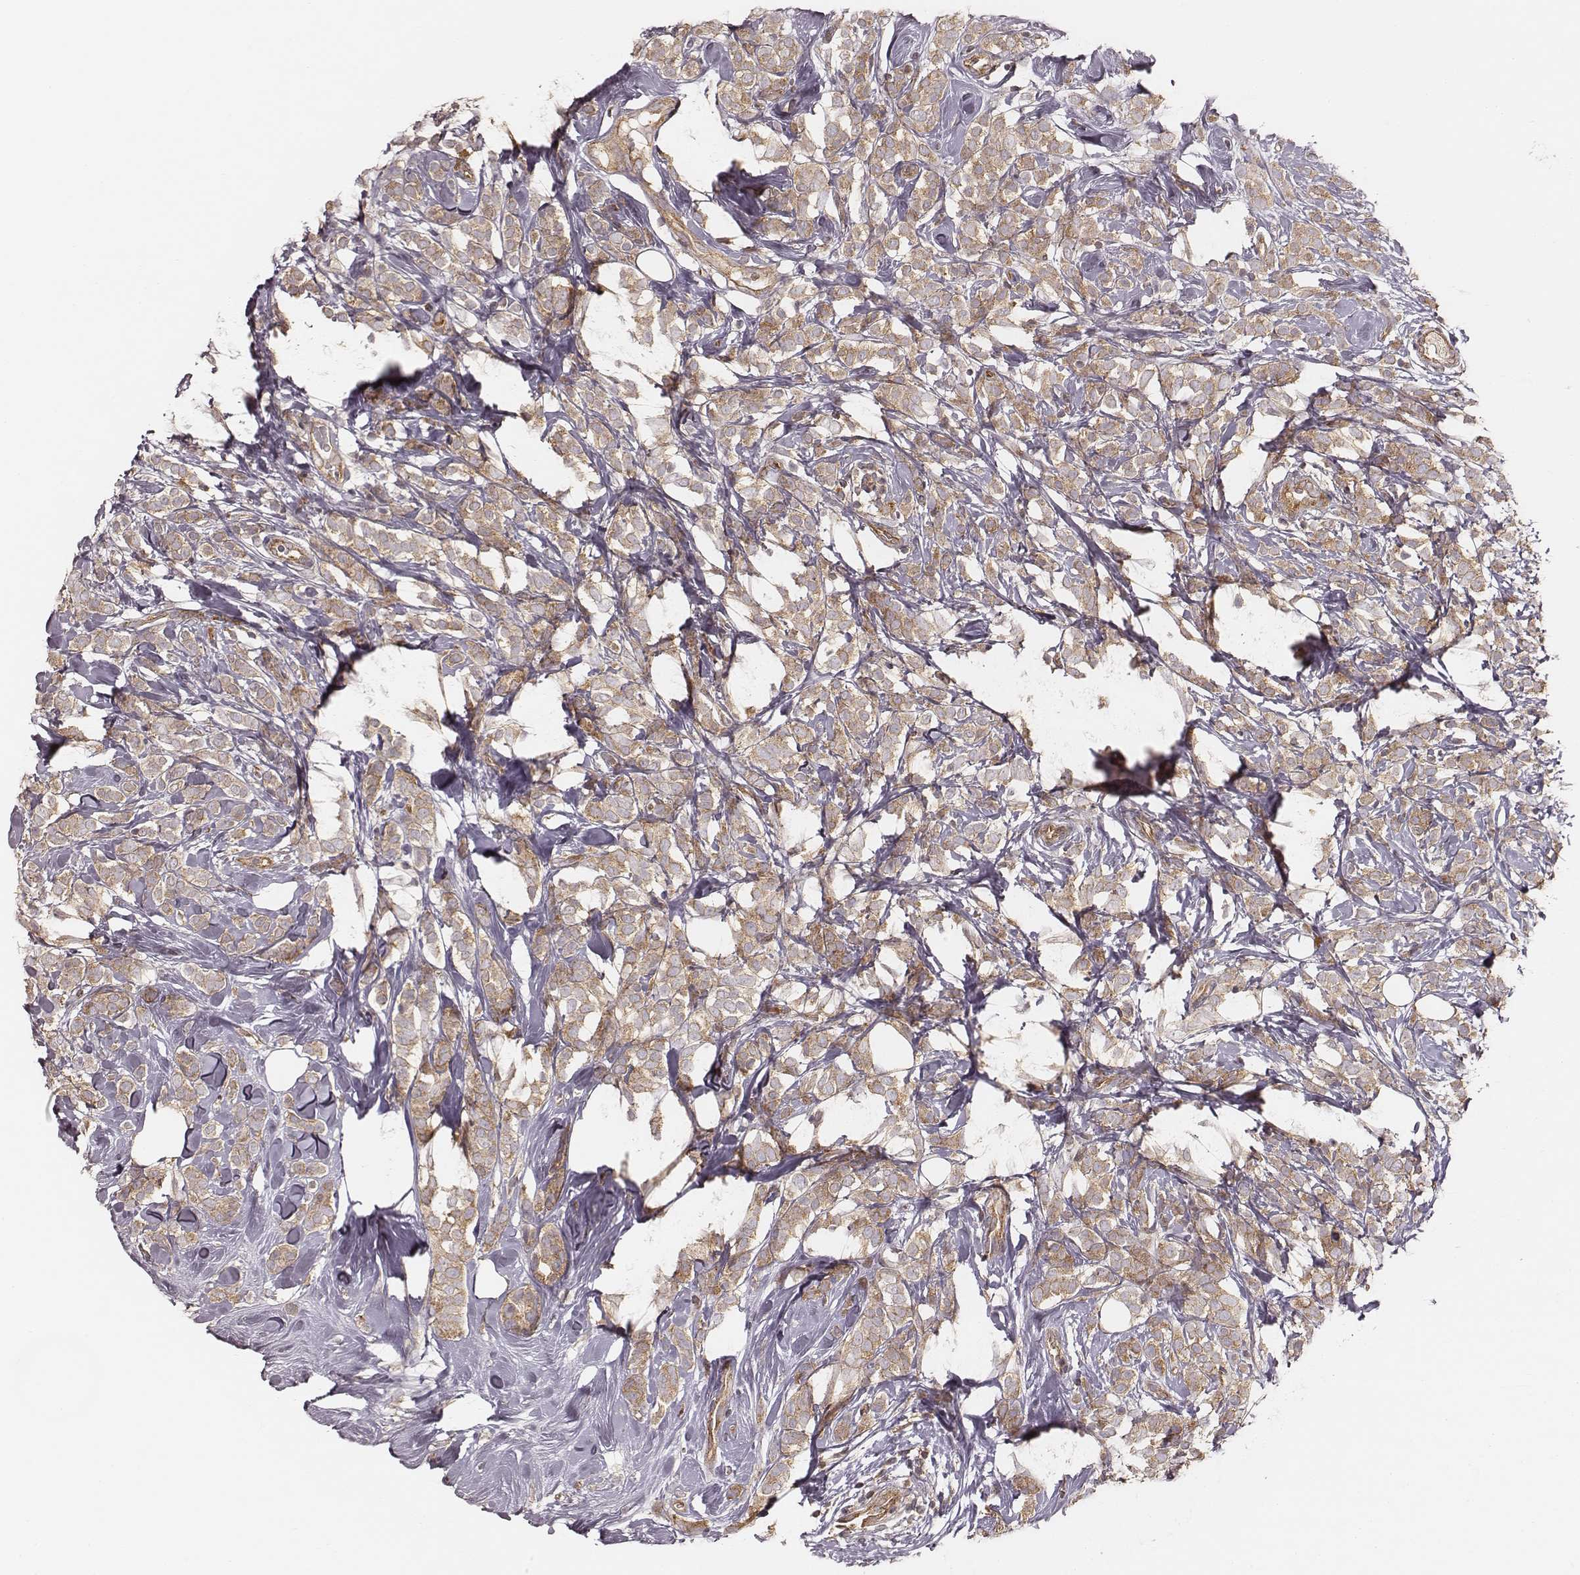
{"staining": {"intensity": "weak", "quantity": ">75%", "location": "cytoplasmic/membranous"}, "tissue": "breast cancer", "cell_type": "Tumor cells", "image_type": "cancer", "snomed": [{"axis": "morphology", "description": "Lobular carcinoma"}, {"axis": "topography", "description": "Breast"}], "caption": "Human breast cancer (lobular carcinoma) stained with a brown dye demonstrates weak cytoplasmic/membranous positive staining in about >75% of tumor cells.", "gene": "CARS1", "patient": {"sex": "female", "age": 49}}